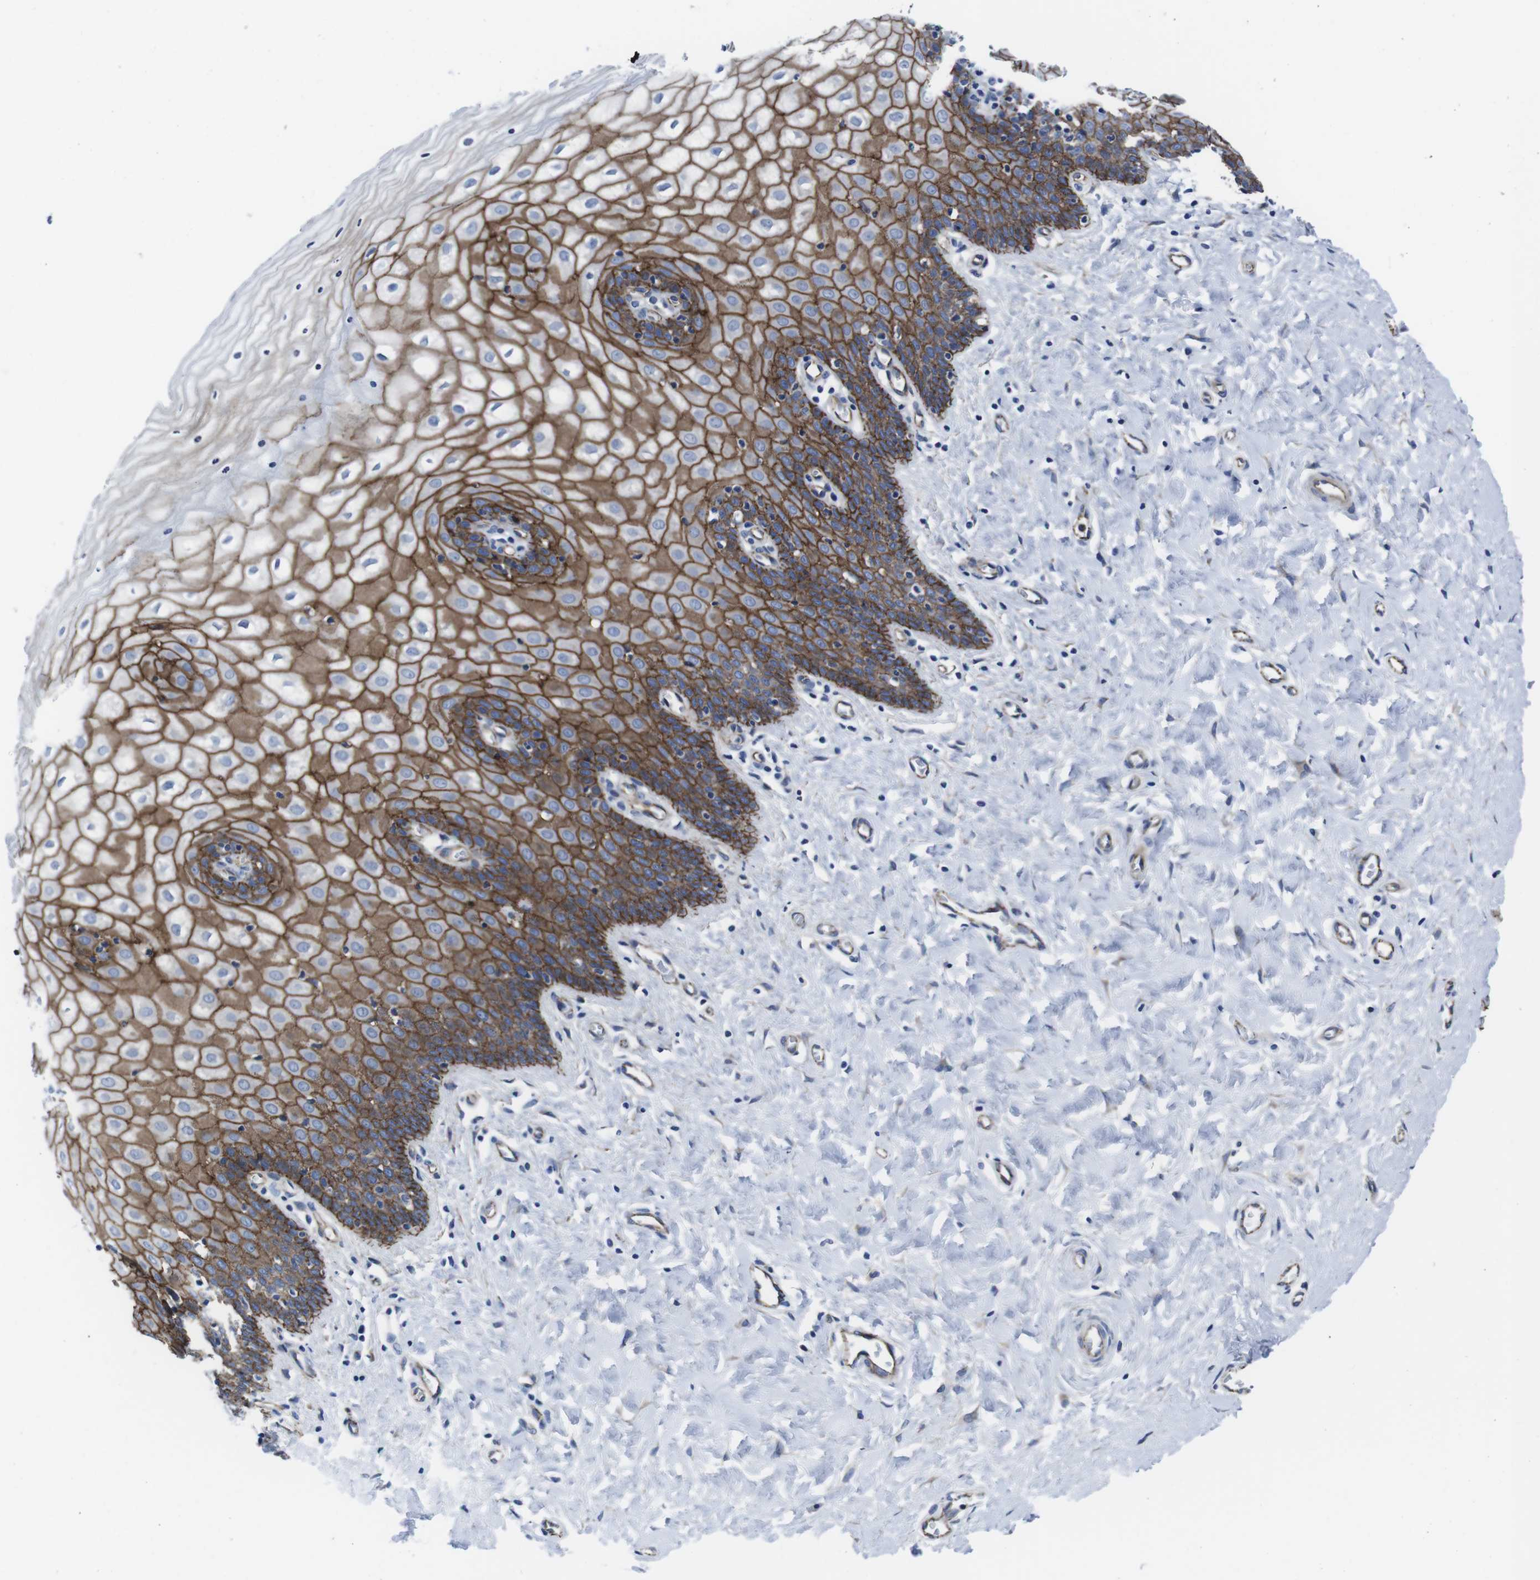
{"staining": {"intensity": "moderate", "quantity": ">75%", "location": "cytoplasmic/membranous"}, "tissue": "cervix", "cell_type": "Glandular cells", "image_type": "normal", "snomed": [{"axis": "morphology", "description": "Normal tissue, NOS"}, {"axis": "topography", "description": "Cervix"}], "caption": "Cervix stained with DAB (3,3'-diaminobenzidine) immunohistochemistry shows medium levels of moderate cytoplasmic/membranous positivity in approximately >75% of glandular cells.", "gene": "NUMB", "patient": {"sex": "female", "age": 55}}